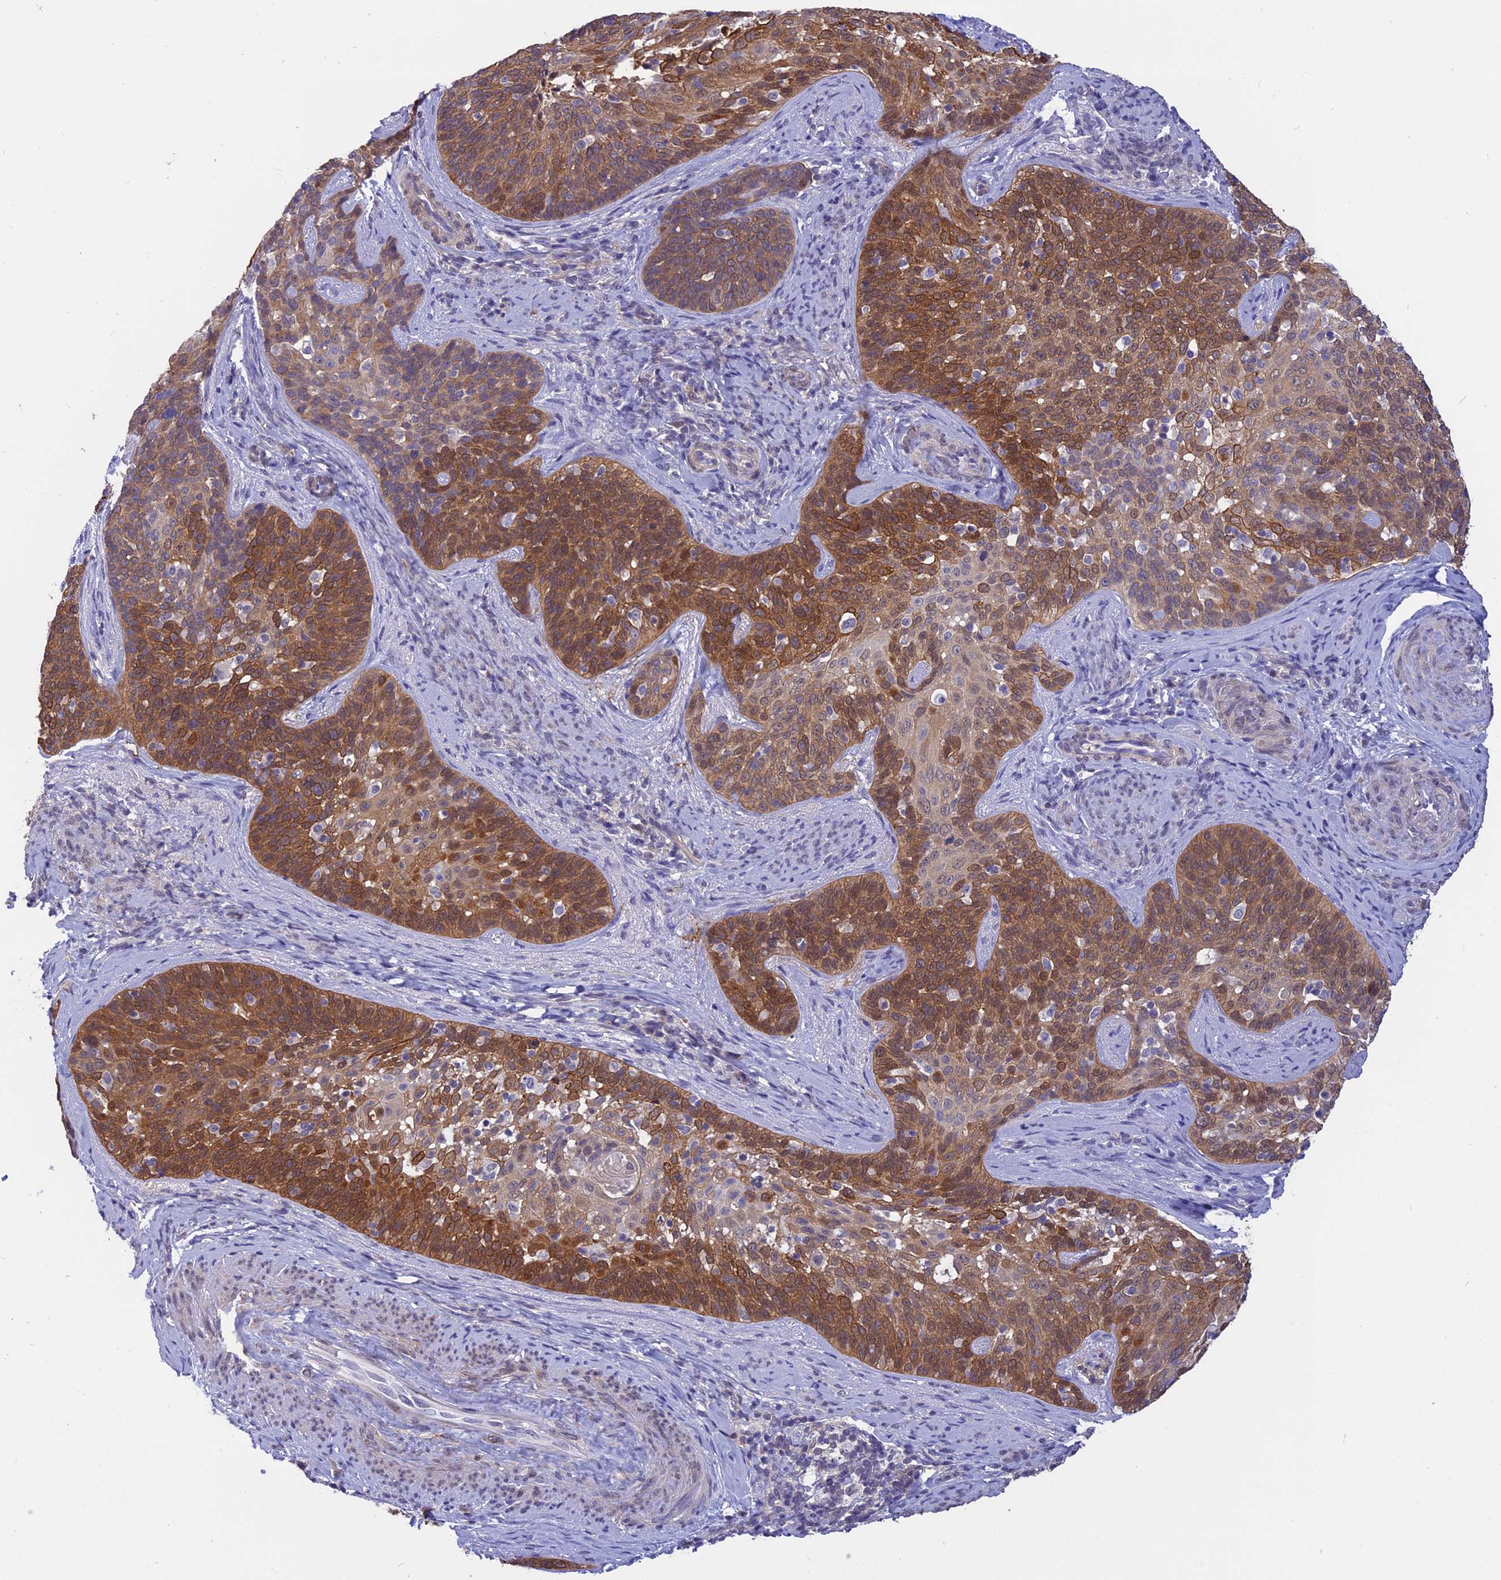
{"staining": {"intensity": "strong", "quantity": "25%-75%", "location": "cytoplasmic/membranous"}, "tissue": "cervical cancer", "cell_type": "Tumor cells", "image_type": "cancer", "snomed": [{"axis": "morphology", "description": "Squamous cell carcinoma, NOS"}, {"axis": "topography", "description": "Cervix"}], "caption": "High-power microscopy captured an immunohistochemistry image of cervical cancer, revealing strong cytoplasmic/membranous positivity in about 25%-75% of tumor cells. Nuclei are stained in blue.", "gene": "STUB1", "patient": {"sex": "female", "age": 50}}